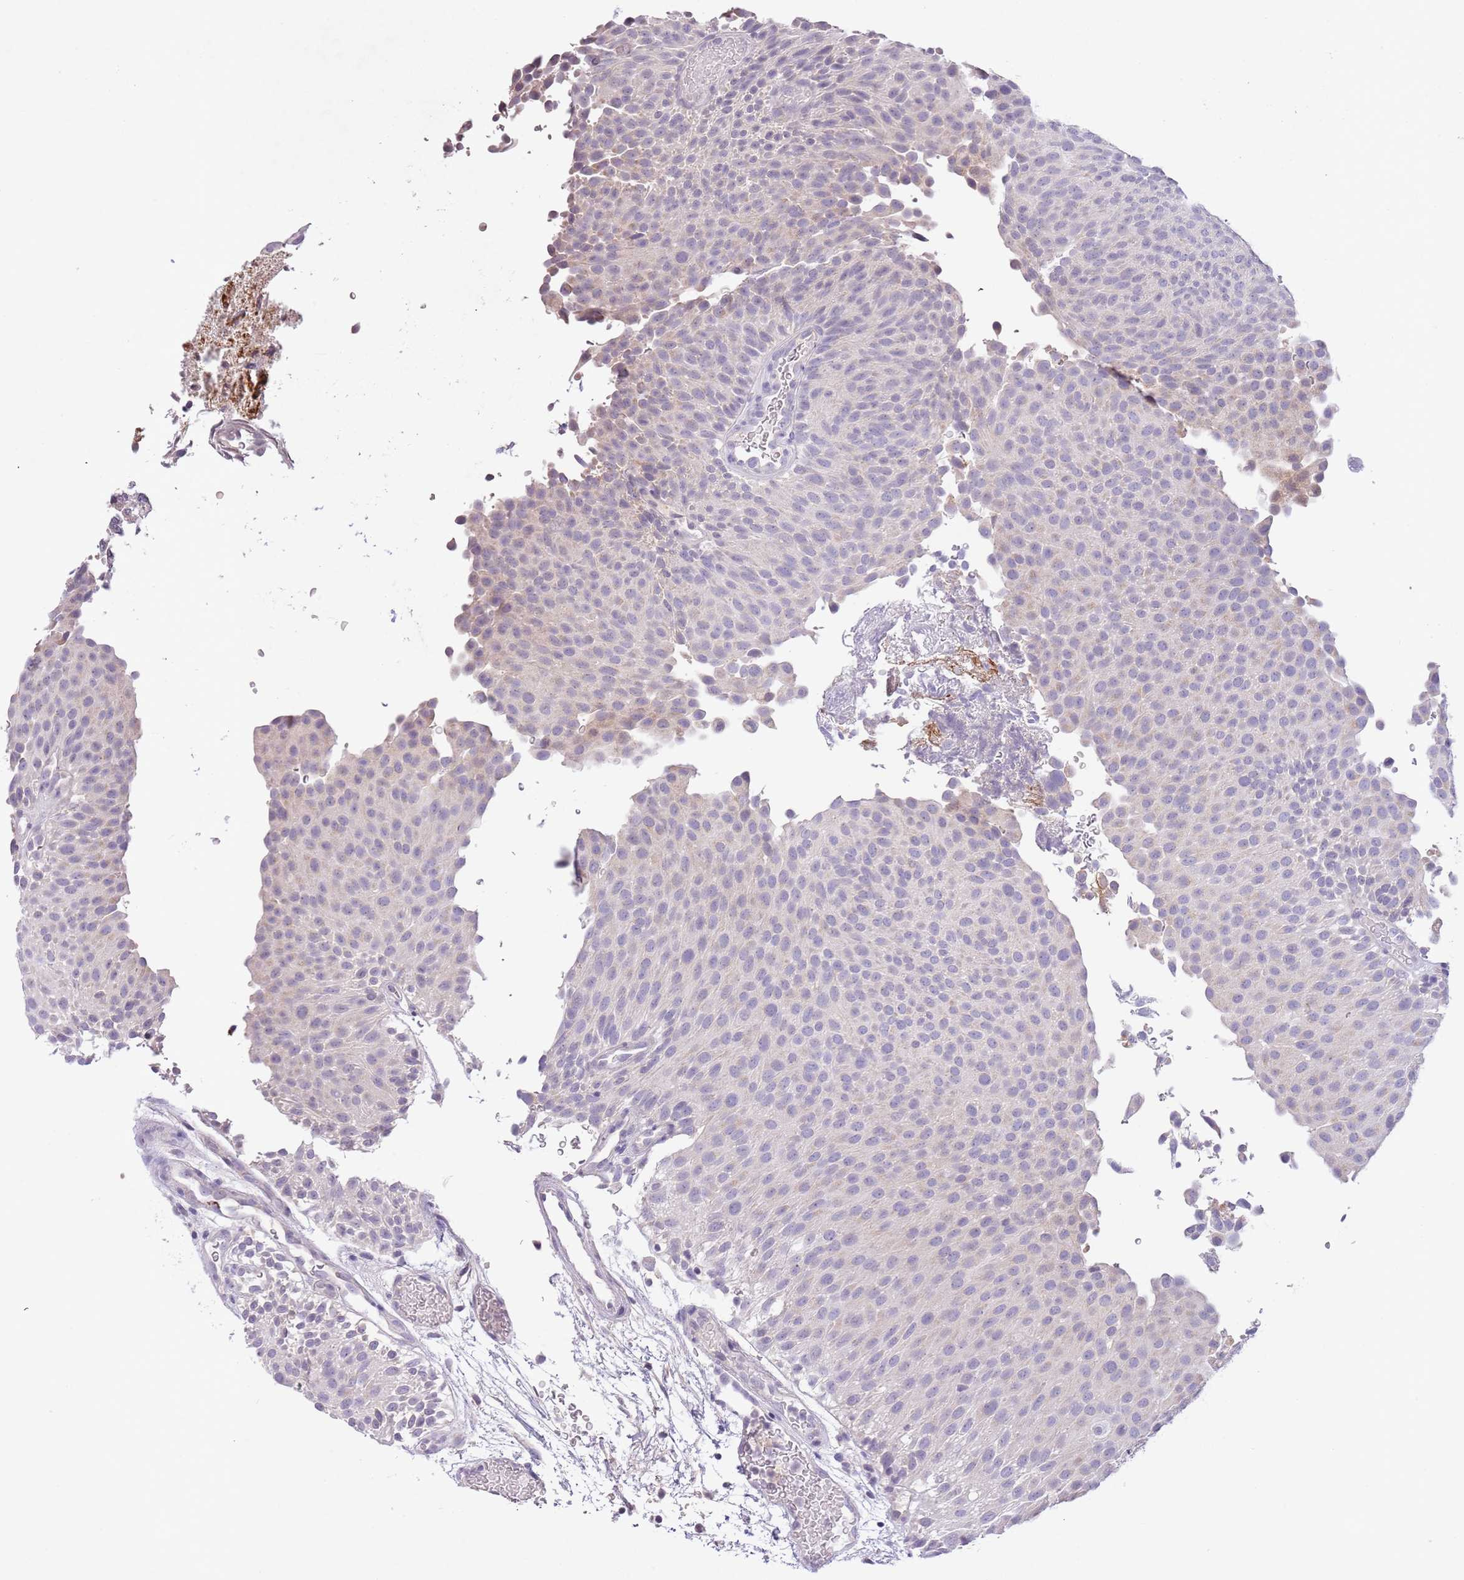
{"staining": {"intensity": "negative", "quantity": "none", "location": "none"}, "tissue": "urothelial cancer", "cell_type": "Tumor cells", "image_type": "cancer", "snomed": [{"axis": "morphology", "description": "Urothelial carcinoma, Low grade"}, {"axis": "topography", "description": "Urinary bladder"}], "caption": "Protein analysis of urothelial carcinoma (low-grade) displays no significant positivity in tumor cells. (Brightfield microscopy of DAB (3,3'-diaminobenzidine) IHC at high magnification).", "gene": "ZNF658", "patient": {"sex": "male", "age": 78}}